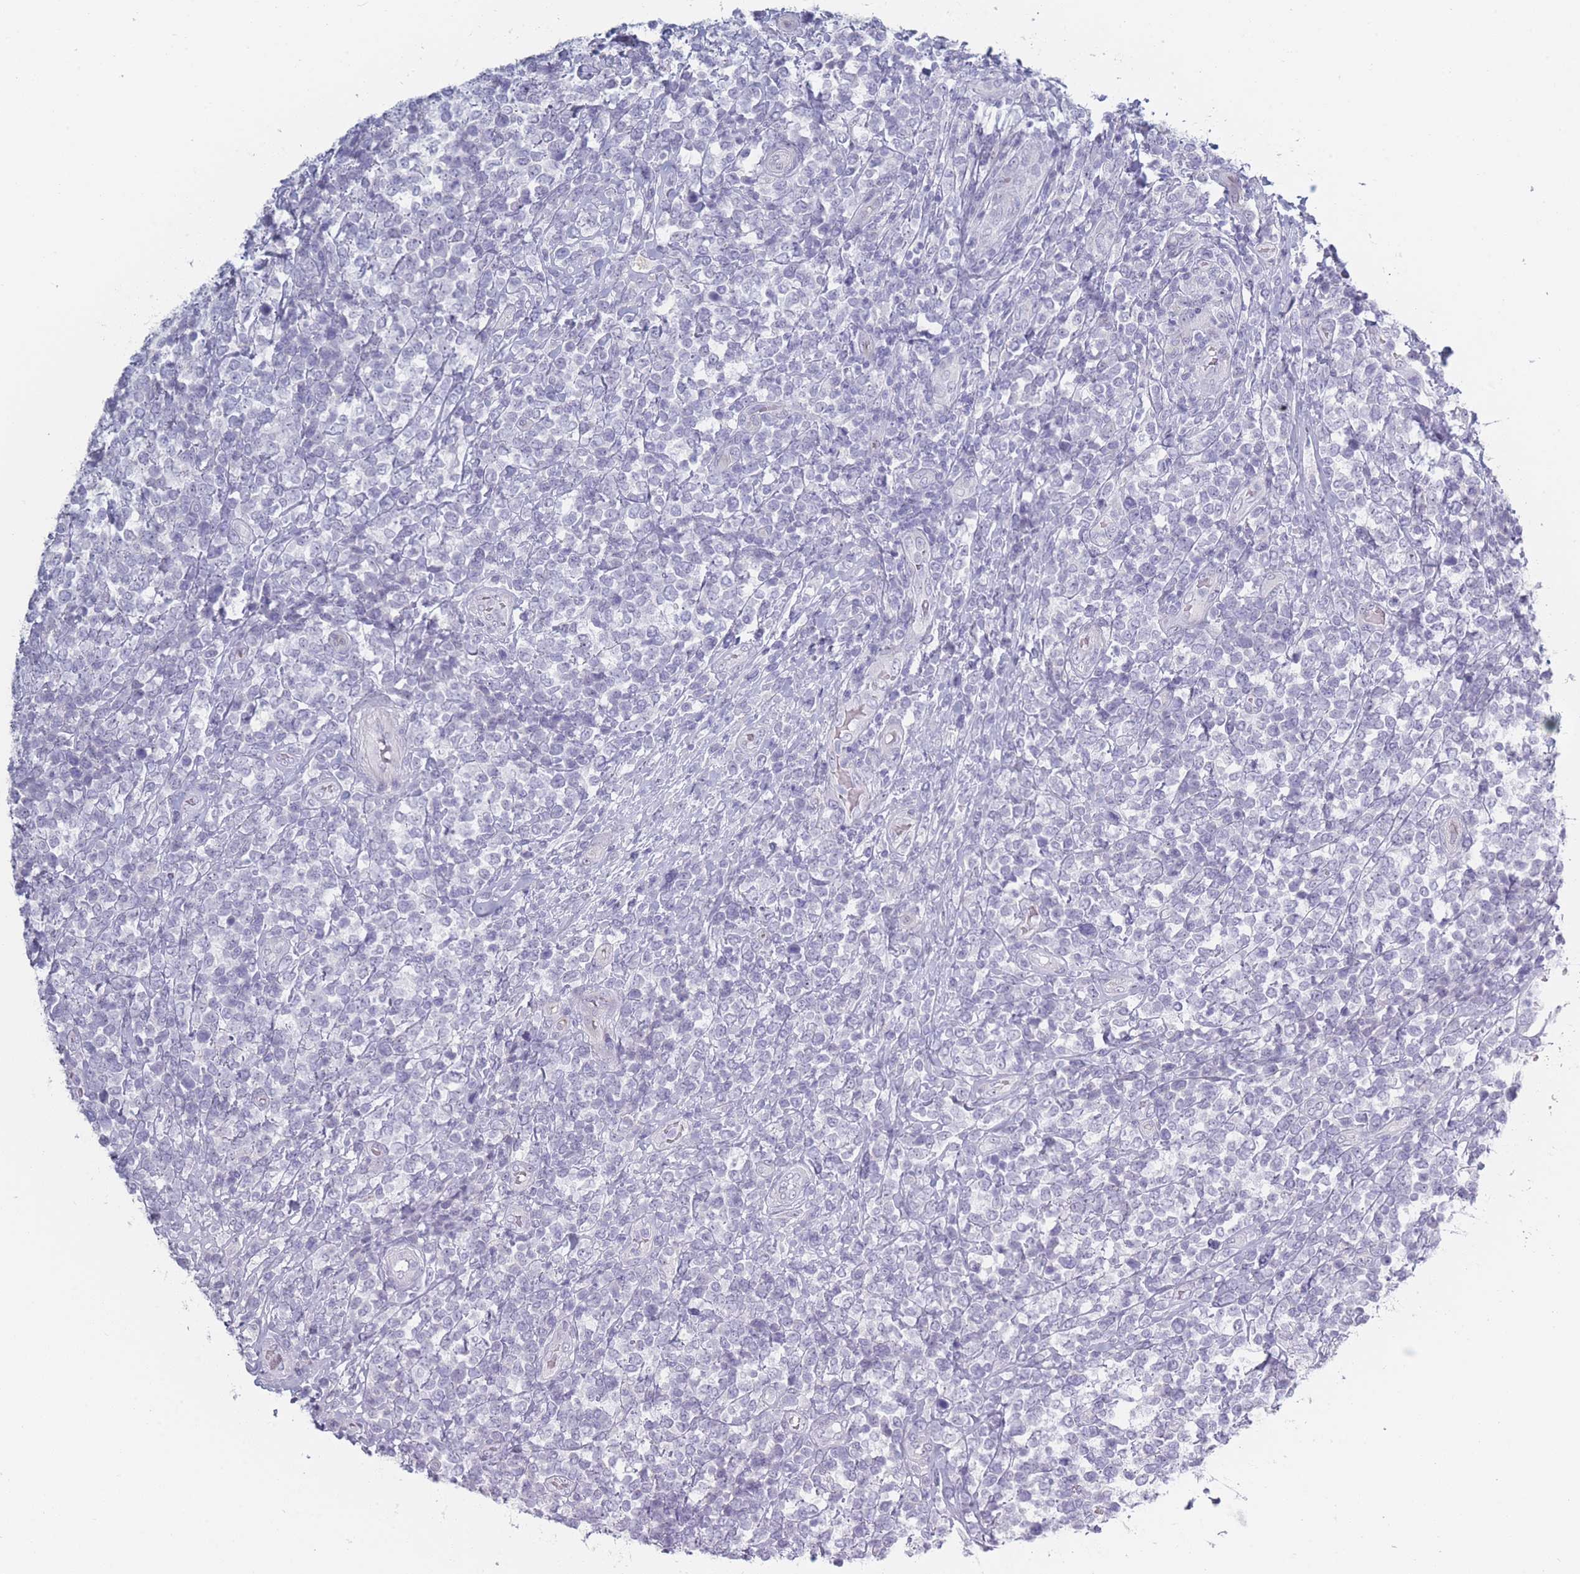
{"staining": {"intensity": "negative", "quantity": "none", "location": "none"}, "tissue": "lymphoma", "cell_type": "Tumor cells", "image_type": "cancer", "snomed": [{"axis": "morphology", "description": "Malignant lymphoma, non-Hodgkin's type, High grade"}, {"axis": "topography", "description": "Soft tissue"}], "caption": "Immunohistochemistry (IHC) image of neoplastic tissue: lymphoma stained with DAB exhibits no significant protein positivity in tumor cells. (Stains: DAB IHC with hematoxylin counter stain, Microscopy: brightfield microscopy at high magnification).", "gene": "ROS1", "patient": {"sex": "female", "age": 56}}